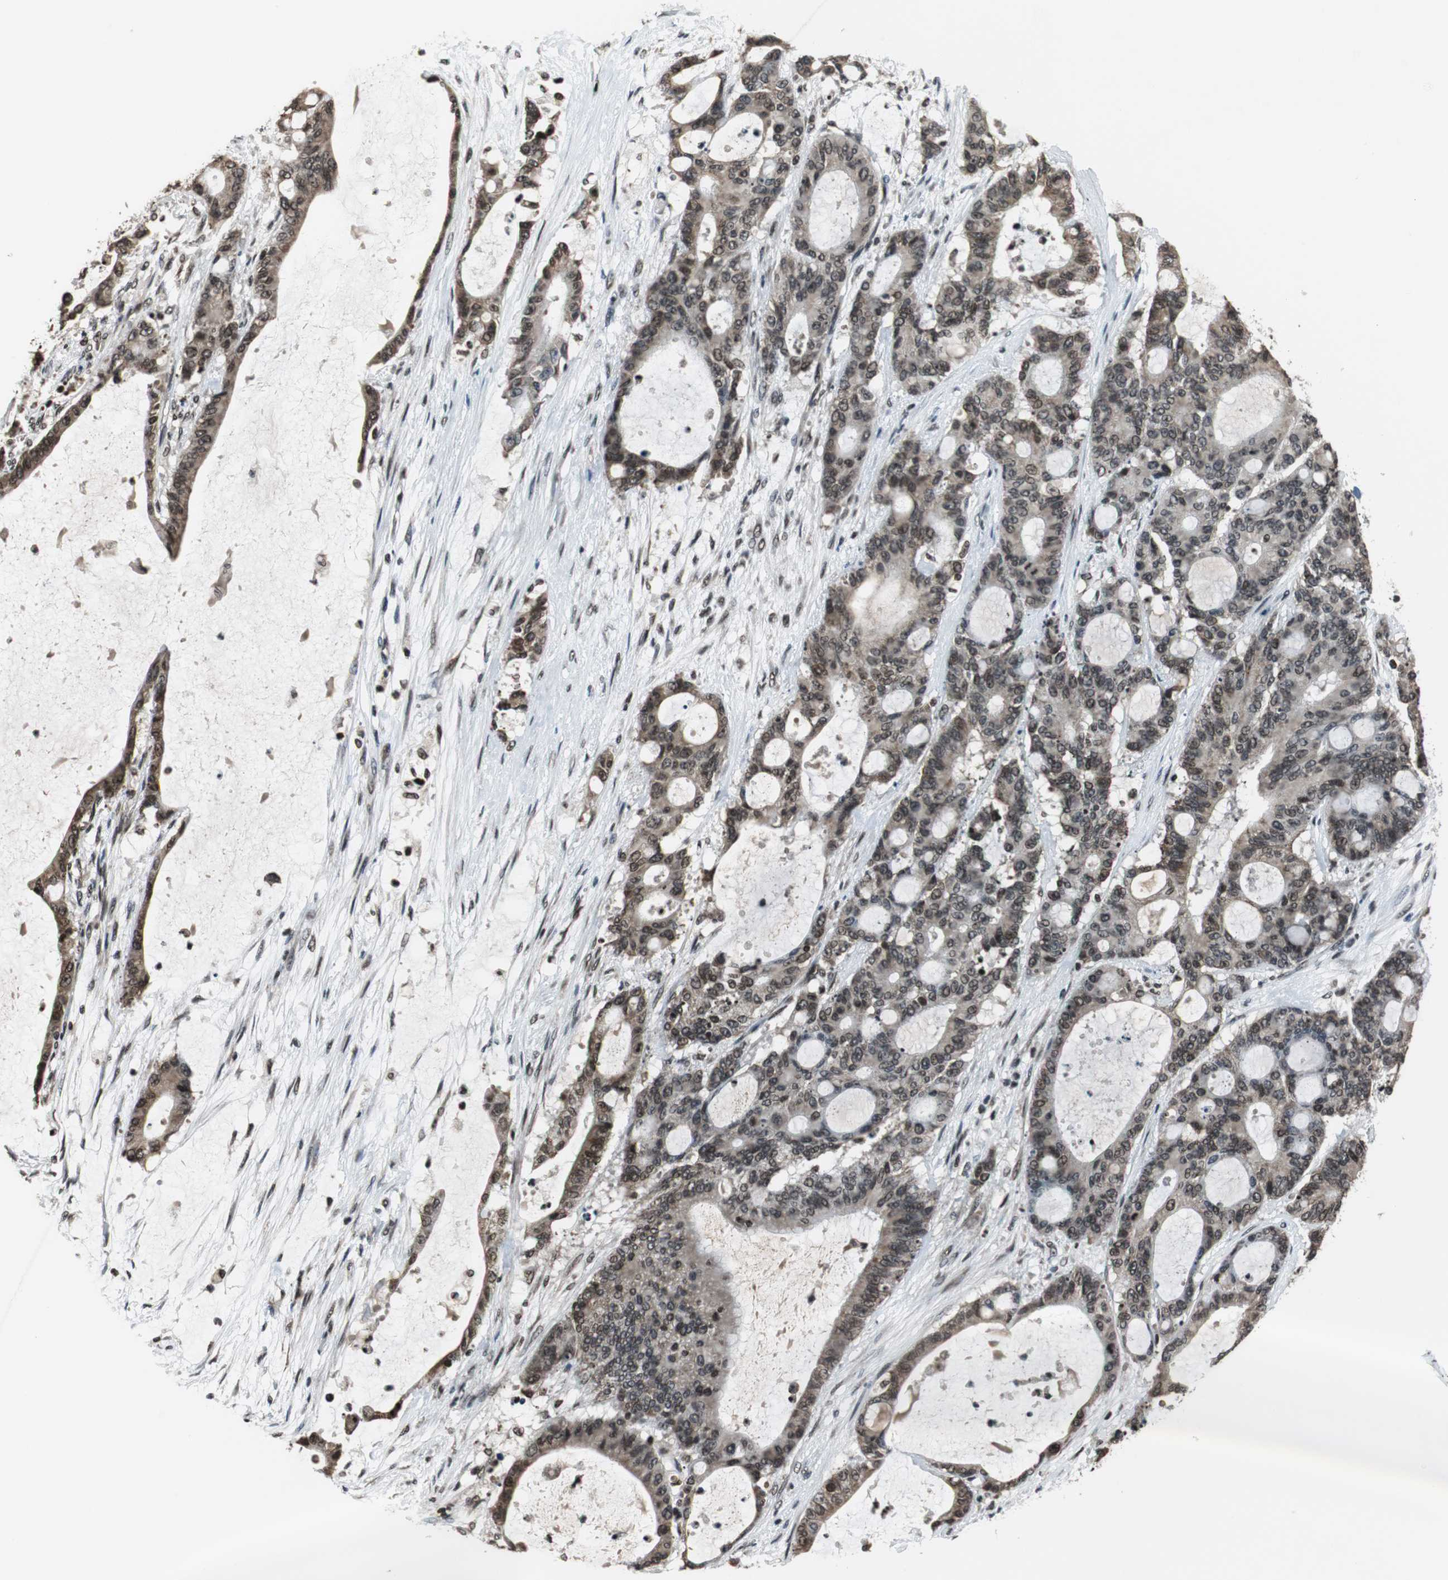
{"staining": {"intensity": "moderate", "quantity": ">75%", "location": "cytoplasmic/membranous,nuclear"}, "tissue": "liver cancer", "cell_type": "Tumor cells", "image_type": "cancer", "snomed": [{"axis": "morphology", "description": "Cholangiocarcinoma"}, {"axis": "topography", "description": "Liver"}], "caption": "Moderate cytoplasmic/membranous and nuclear staining is identified in approximately >75% of tumor cells in liver cancer.", "gene": "REST", "patient": {"sex": "female", "age": 73}}